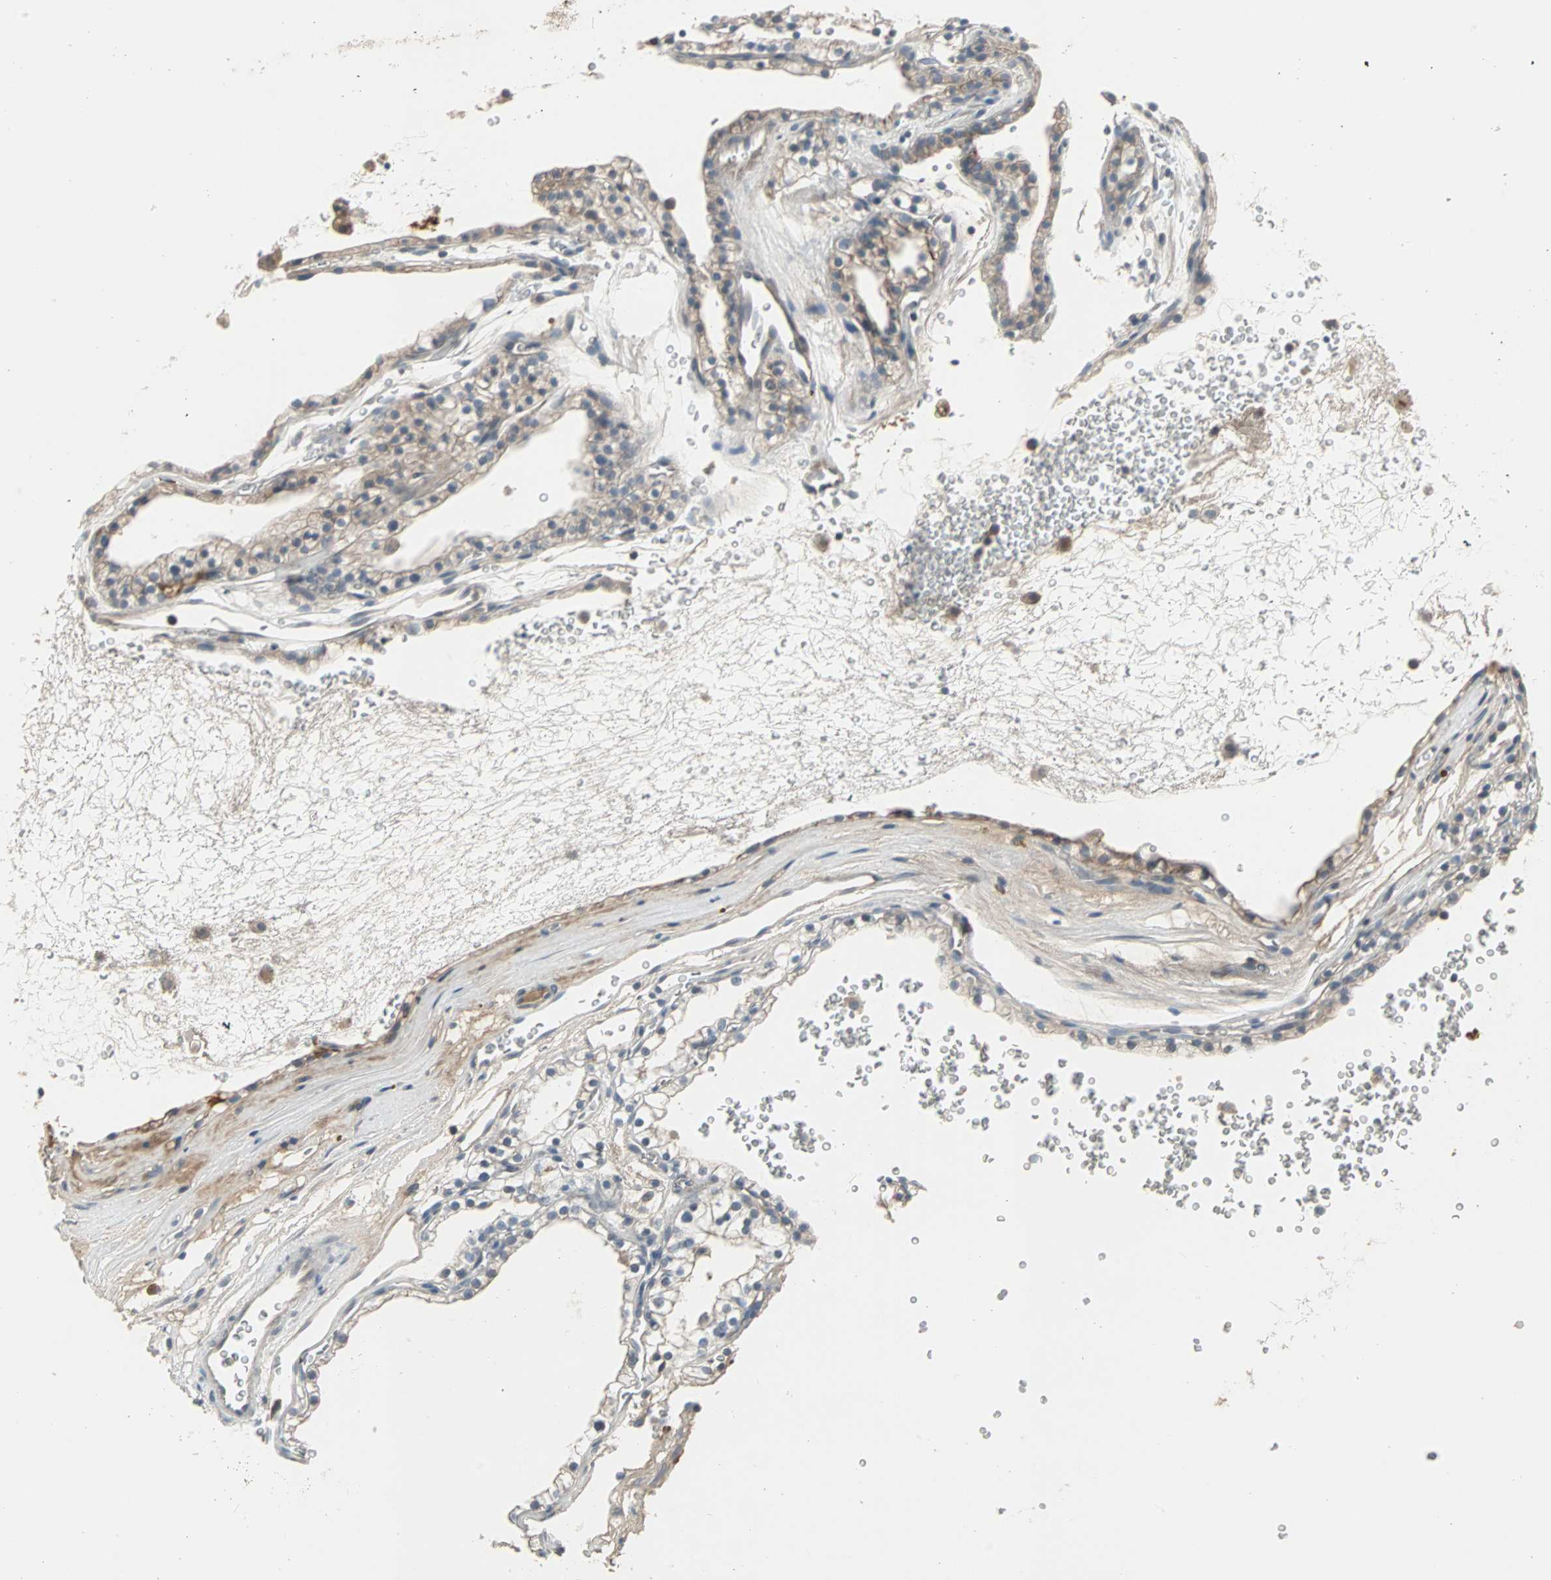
{"staining": {"intensity": "weak", "quantity": "<25%", "location": "cytoplasmic/membranous"}, "tissue": "renal cancer", "cell_type": "Tumor cells", "image_type": "cancer", "snomed": [{"axis": "morphology", "description": "Adenocarcinoma, NOS"}, {"axis": "topography", "description": "Kidney"}], "caption": "Tumor cells are negative for protein expression in human renal cancer.", "gene": "ZSCAN32", "patient": {"sex": "female", "age": 41}}